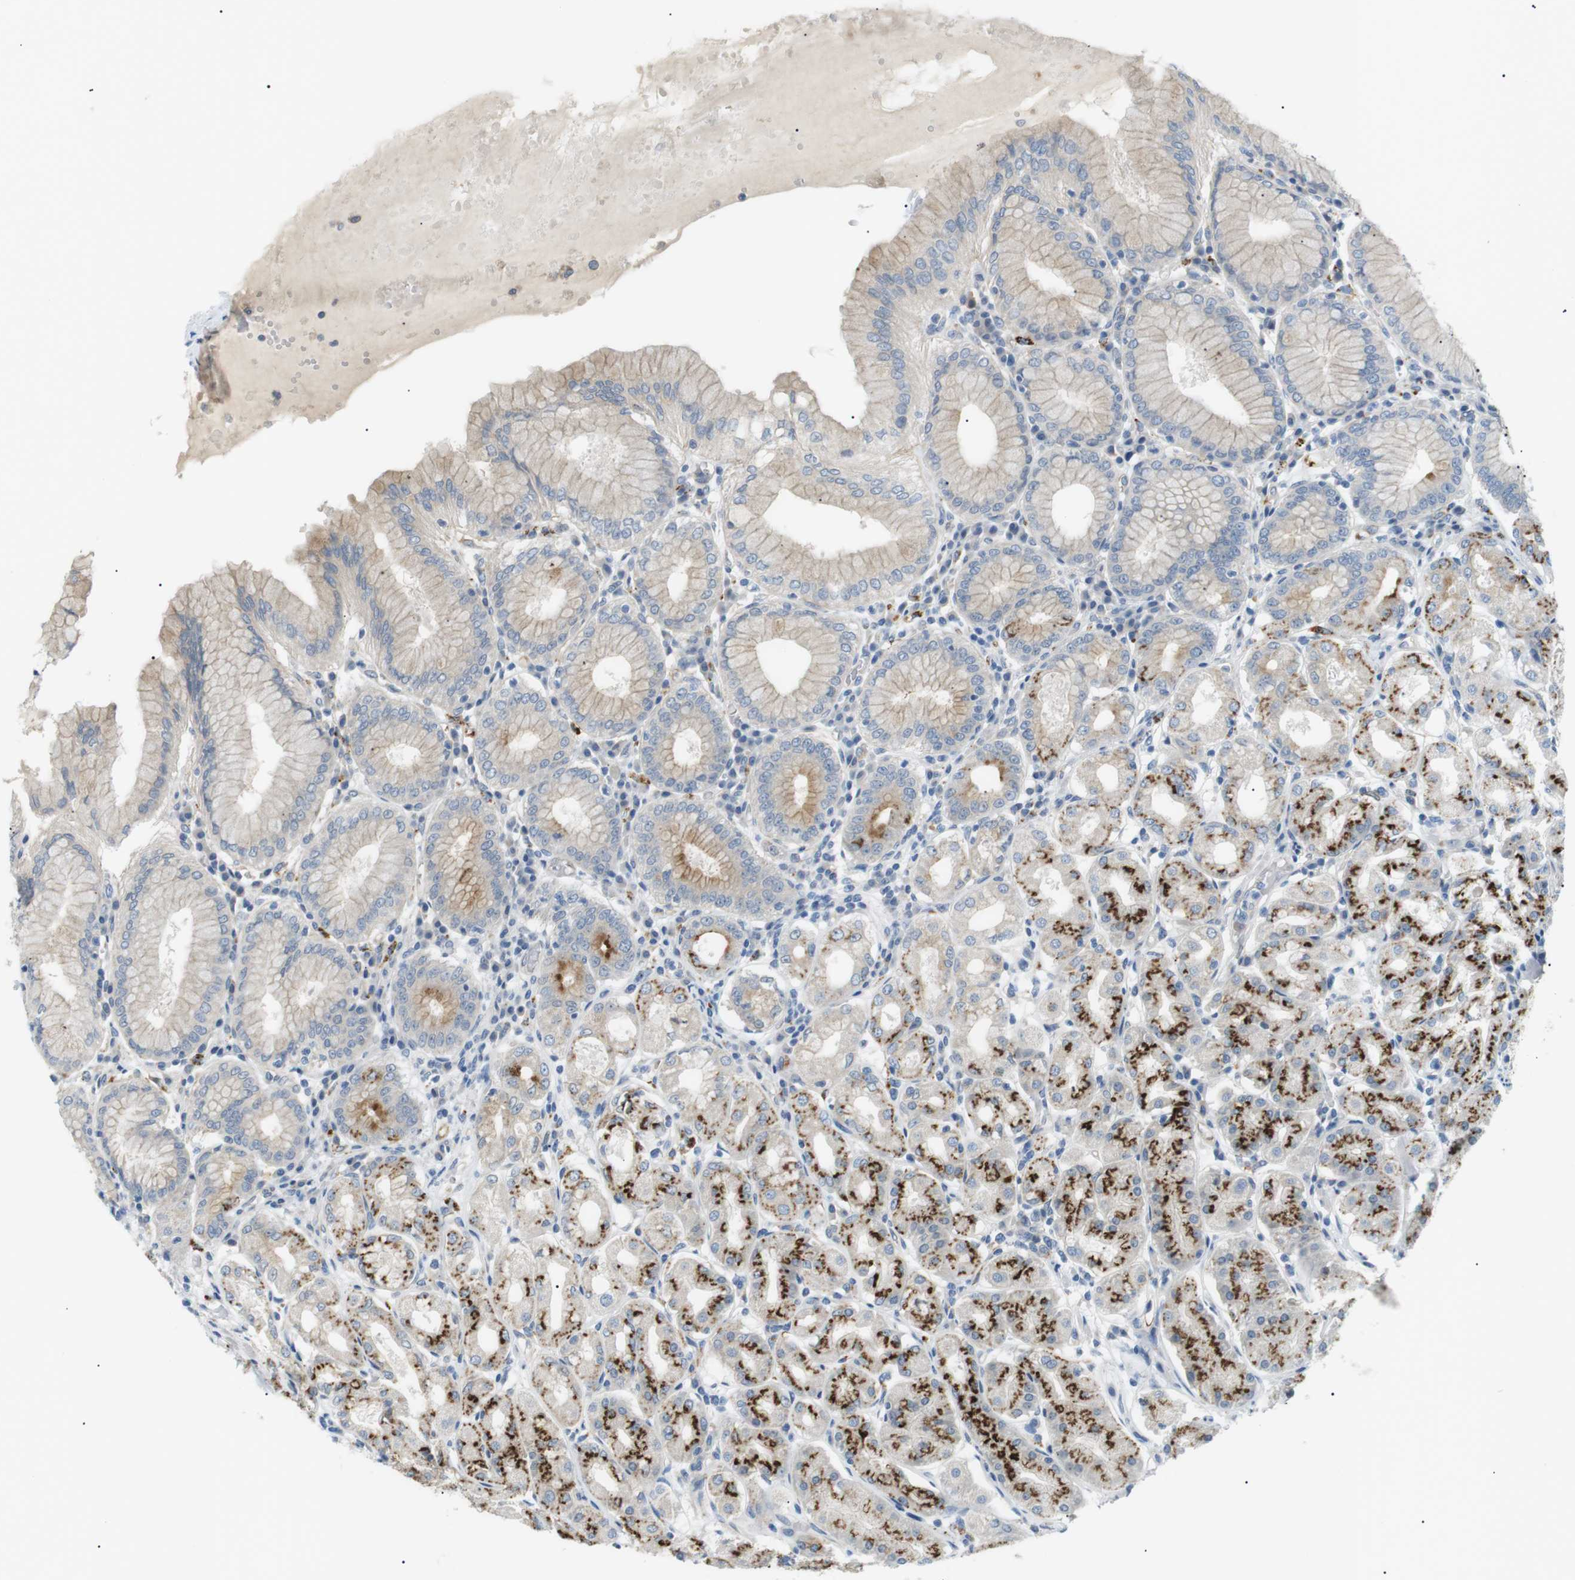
{"staining": {"intensity": "moderate", "quantity": "25%-75%", "location": "cytoplasmic/membranous"}, "tissue": "stomach", "cell_type": "Glandular cells", "image_type": "normal", "snomed": [{"axis": "morphology", "description": "Normal tissue, NOS"}, {"axis": "topography", "description": "Stomach"}, {"axis": "topography", "description": "Stomach, lower"}], "caption": "Glandular cells show medium levels of moderate cytoplasmic/membranous positivity in approximately 25%-75% of cells in normal human stomach. The protein of interest is stained brown, and the nuclei are stained in blue (DAB (3,3'-diaminobenzidine) IHC with brightfield microscopy, high magnification).", "gene": "B4GALNT2", "patient": {"sex": "female", "age": 56}}